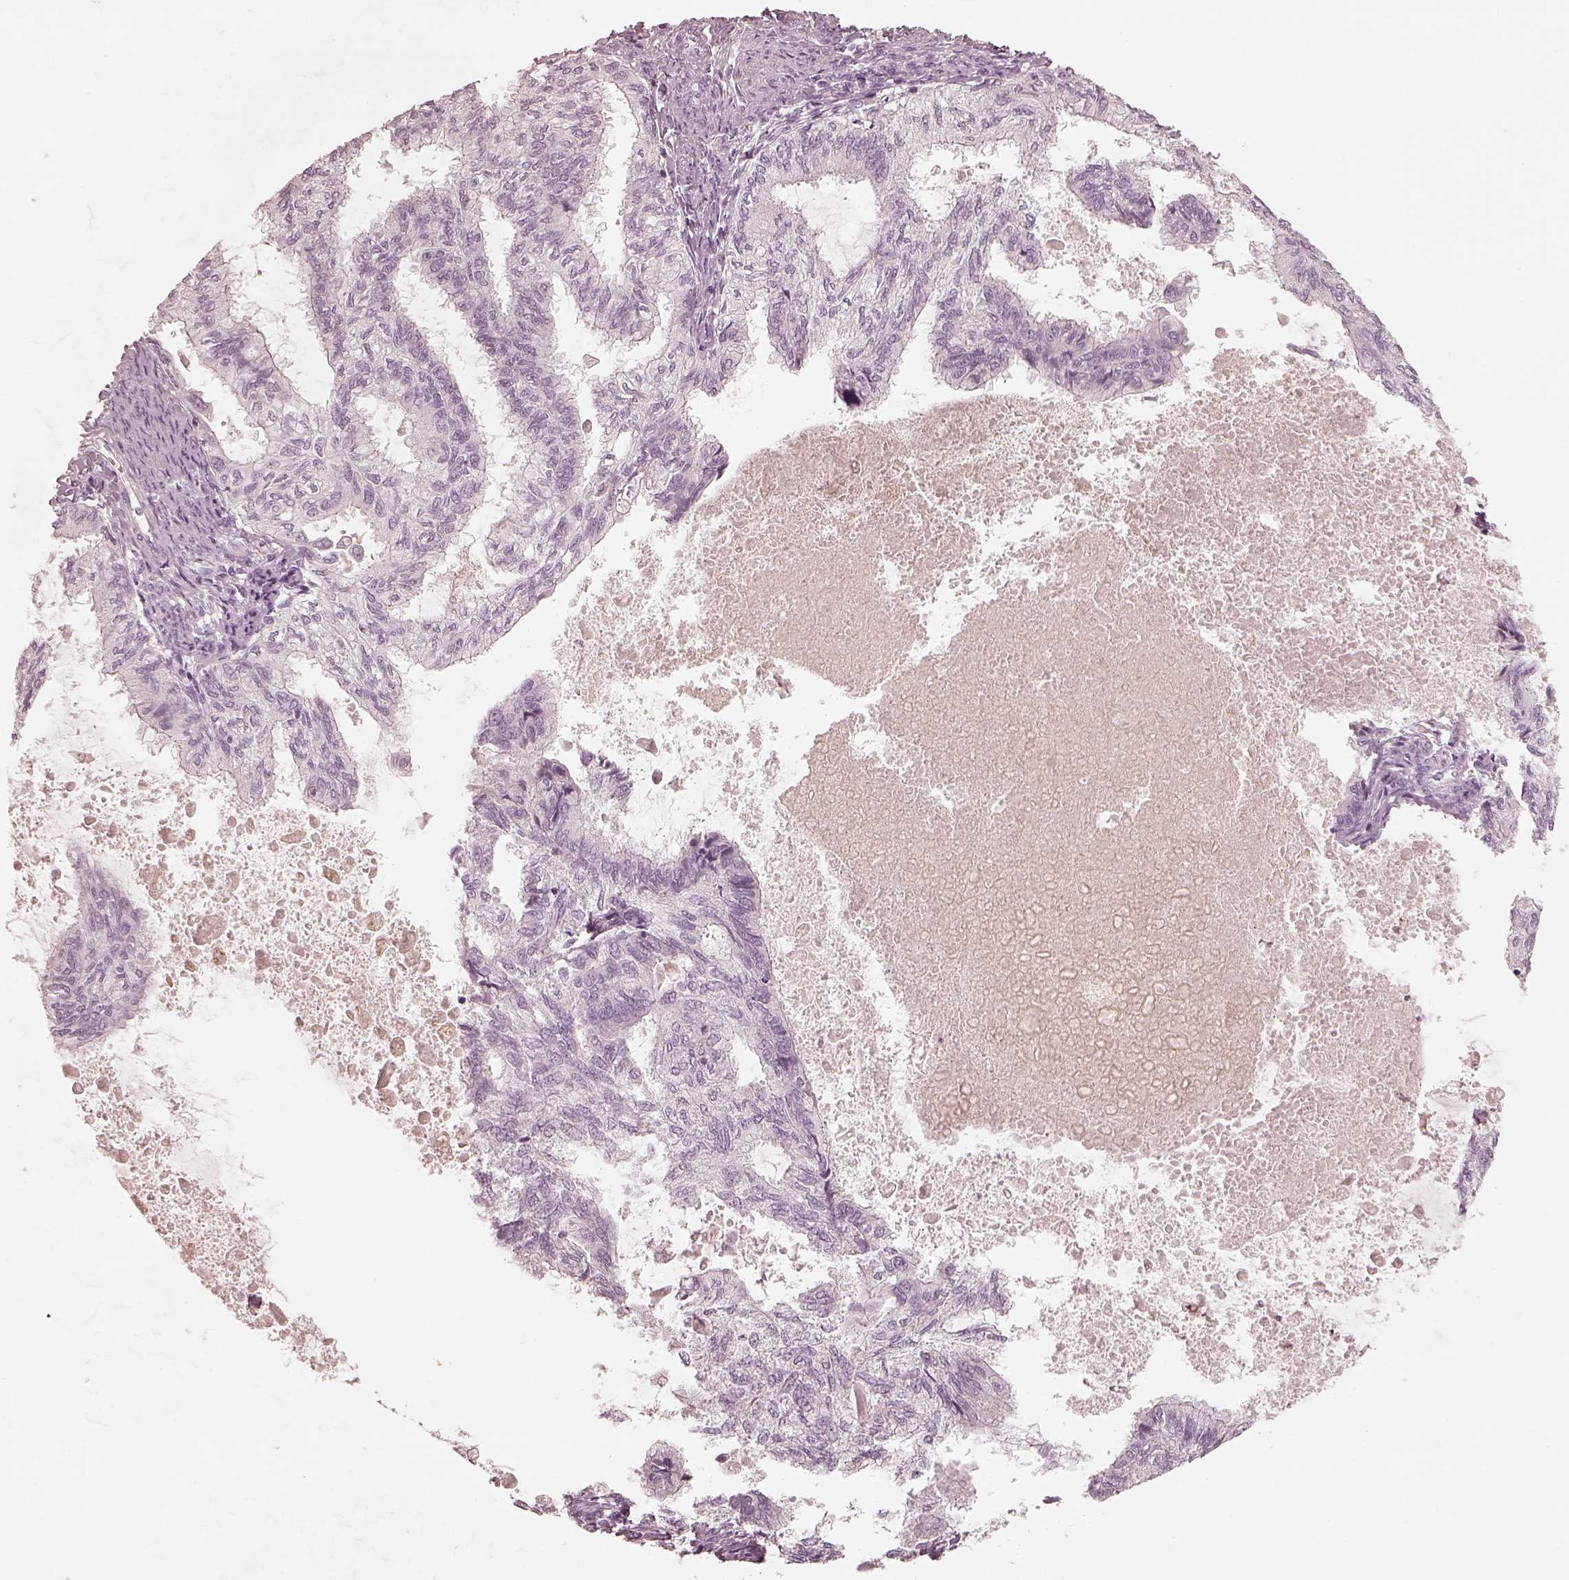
{"staining": {"intensity": "negative", "quantity": "none", "location": "none"}, "tissue": "endometrial cancer", "cell_type": "Tumor cells", "image_type": "cancer", "snomed": [{"axis": "morphology", "description": "Adenocarcinoma, NOS"}, {"axis": "topography", "description": "Endometrium"}], "caption": "This is an immunohistochemistry micrograph of human endometrial adenocarcinoma. There is no staining in tumor cells.", "gene": "ADRB3", "patient": {"sex": "female", "age": 86}}